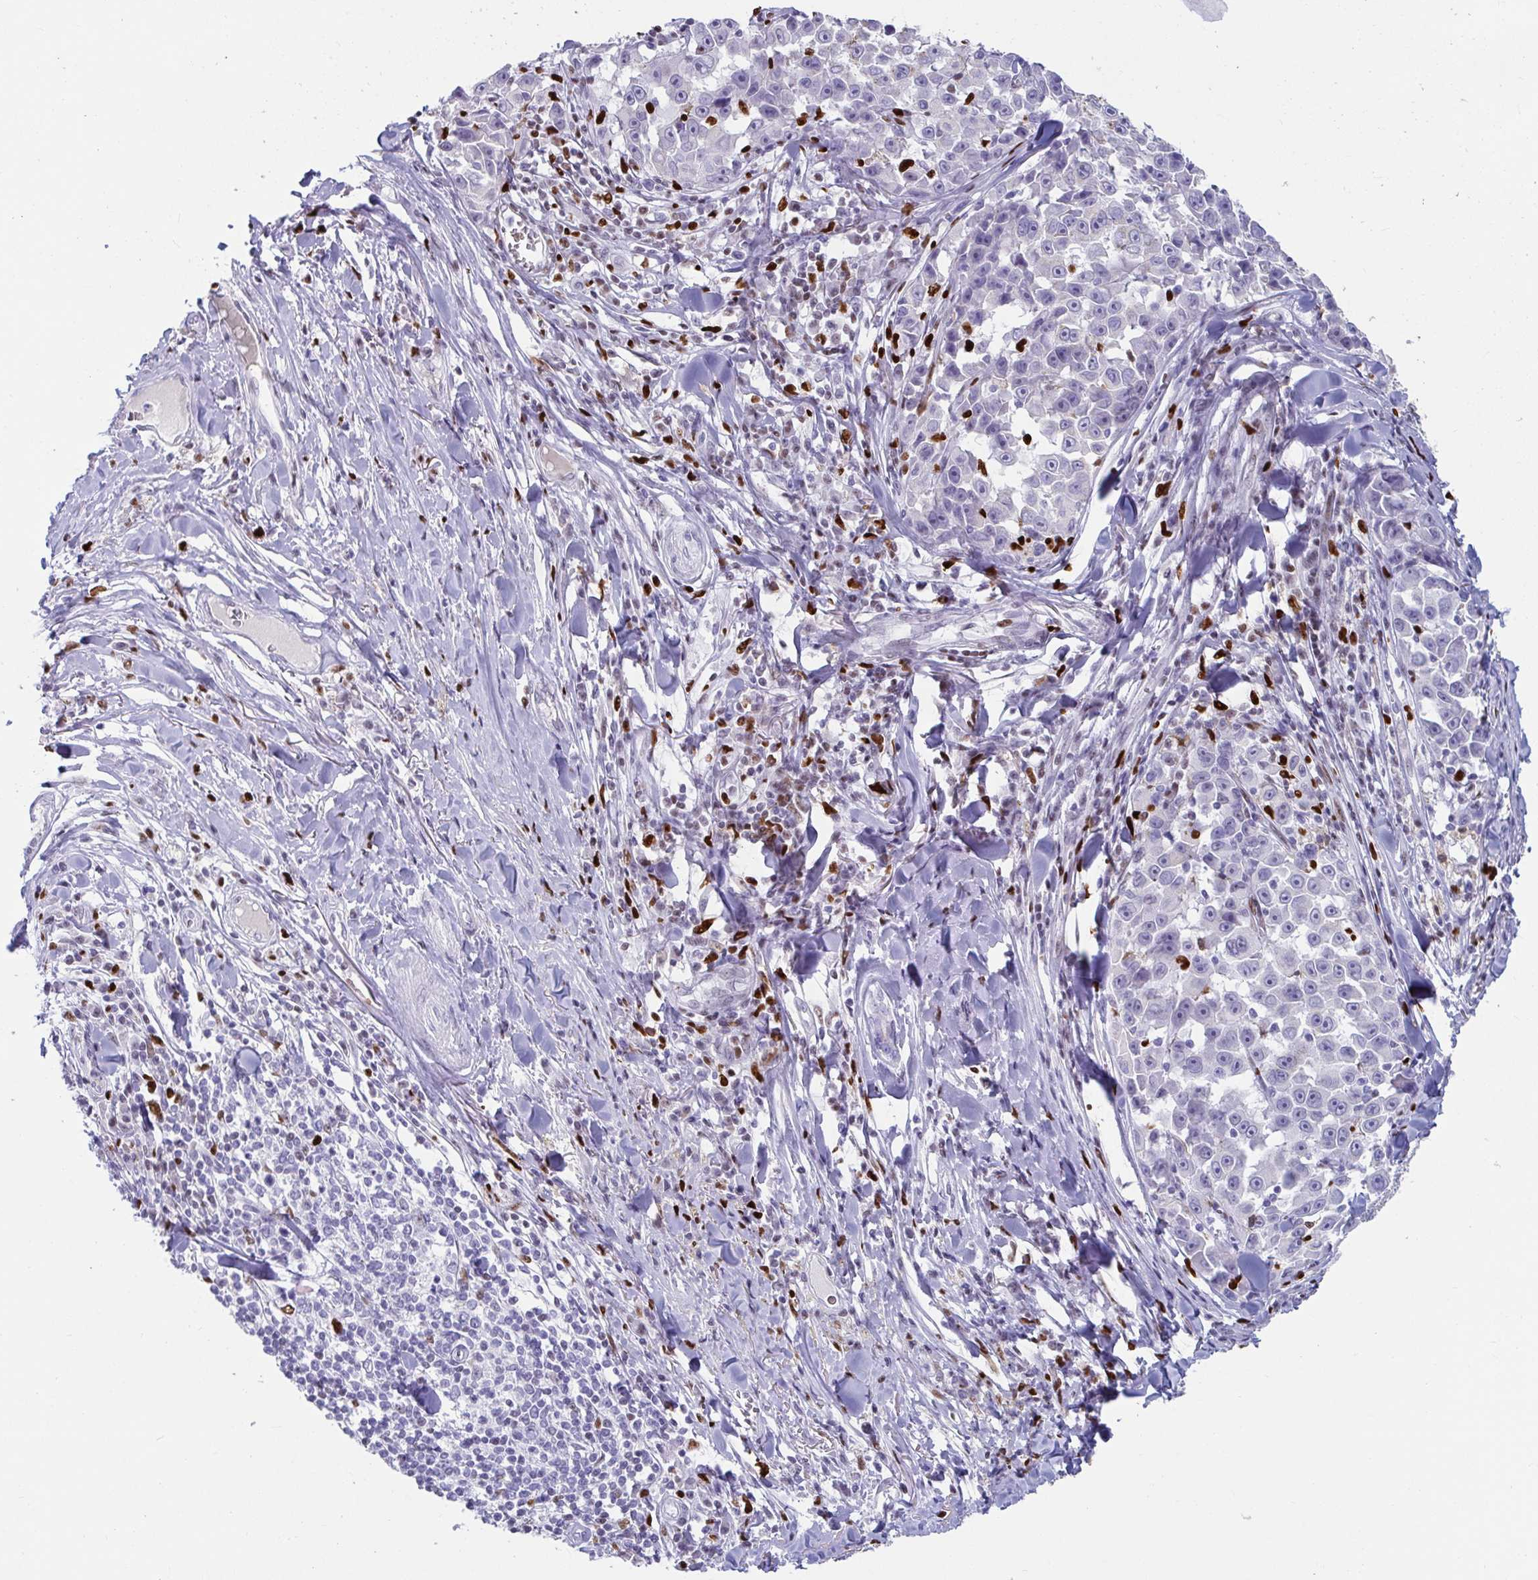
{"staining": {"intensity": "negative", "quantity": "none", "location": "none"}, "tissue": "melanoma", "cell_type": "Tumor cells", "image_type": "cancer", "snomed": [{"axis": "morphology", "description": "Malignant melanoma, NOS"}, {"axis": "topography", "description": "Skin"}], "caption": "Photomicrograph shows no significant protein positivity in tumor cells of malignant melanoma.", "gene": "ZNF586", "patient": {"sex": "female", "age": 66}}